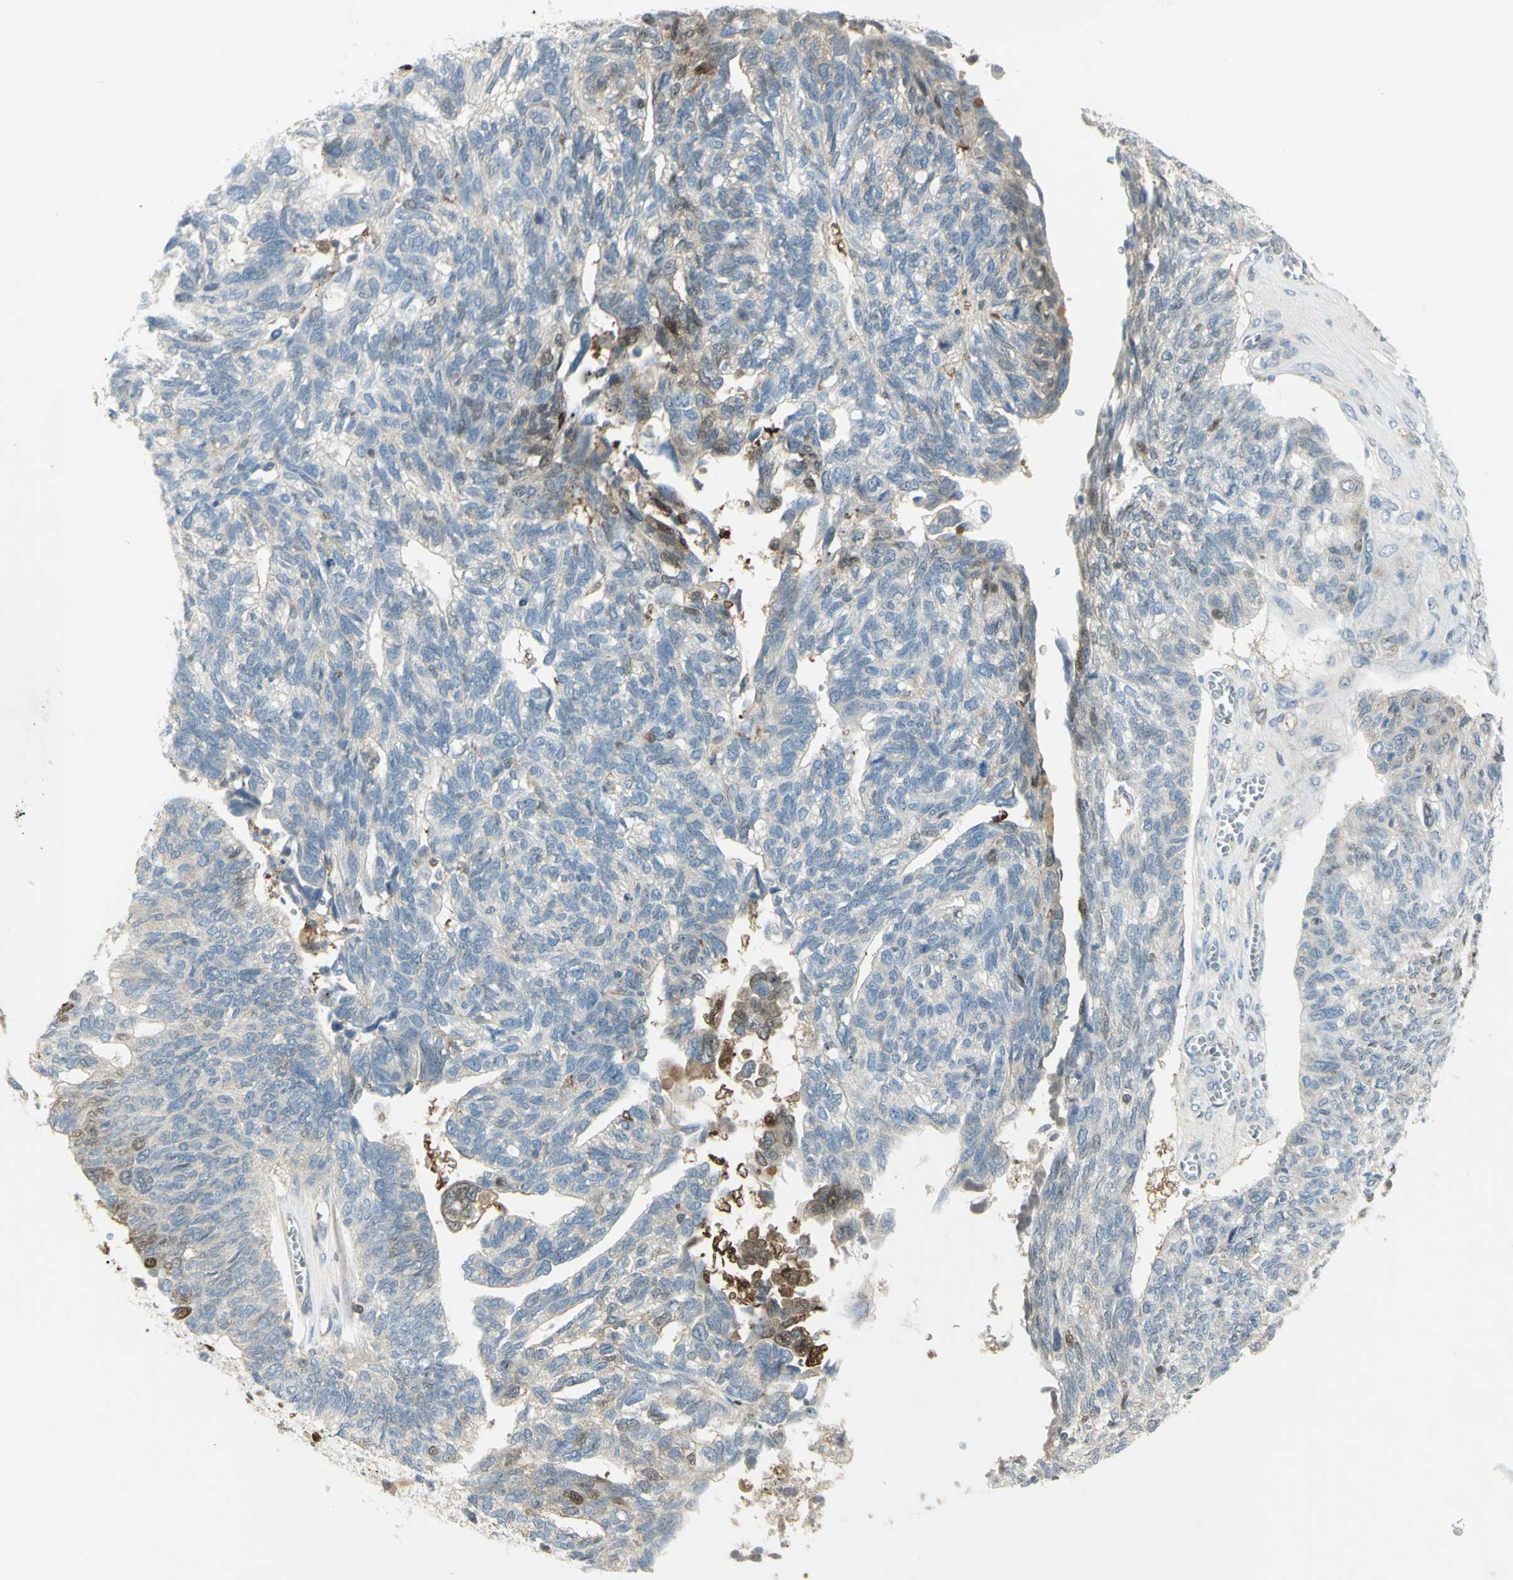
{"staining": {"intensity": "moderate", "quantity": "<25%", "location": "cytoplasmic/membranous"}, "tissue": "ovarian cancer", "cell_type": "Tumor cells", "image_type": "cancer", "snomed": [{"axis": "morphology", "description": "Cystadenocarcinoma, serous, NOS"}, {"axis": "topography", "description": "Ovary"}], "caption": "Serous cystadenocarcinoma (ovarian) tissue demonstrates moderate cytoplasmic/membranous expression in about <25% of tumor cells", "gene": "C1orf159", "patient": {"sex": "female", "age": 79}}